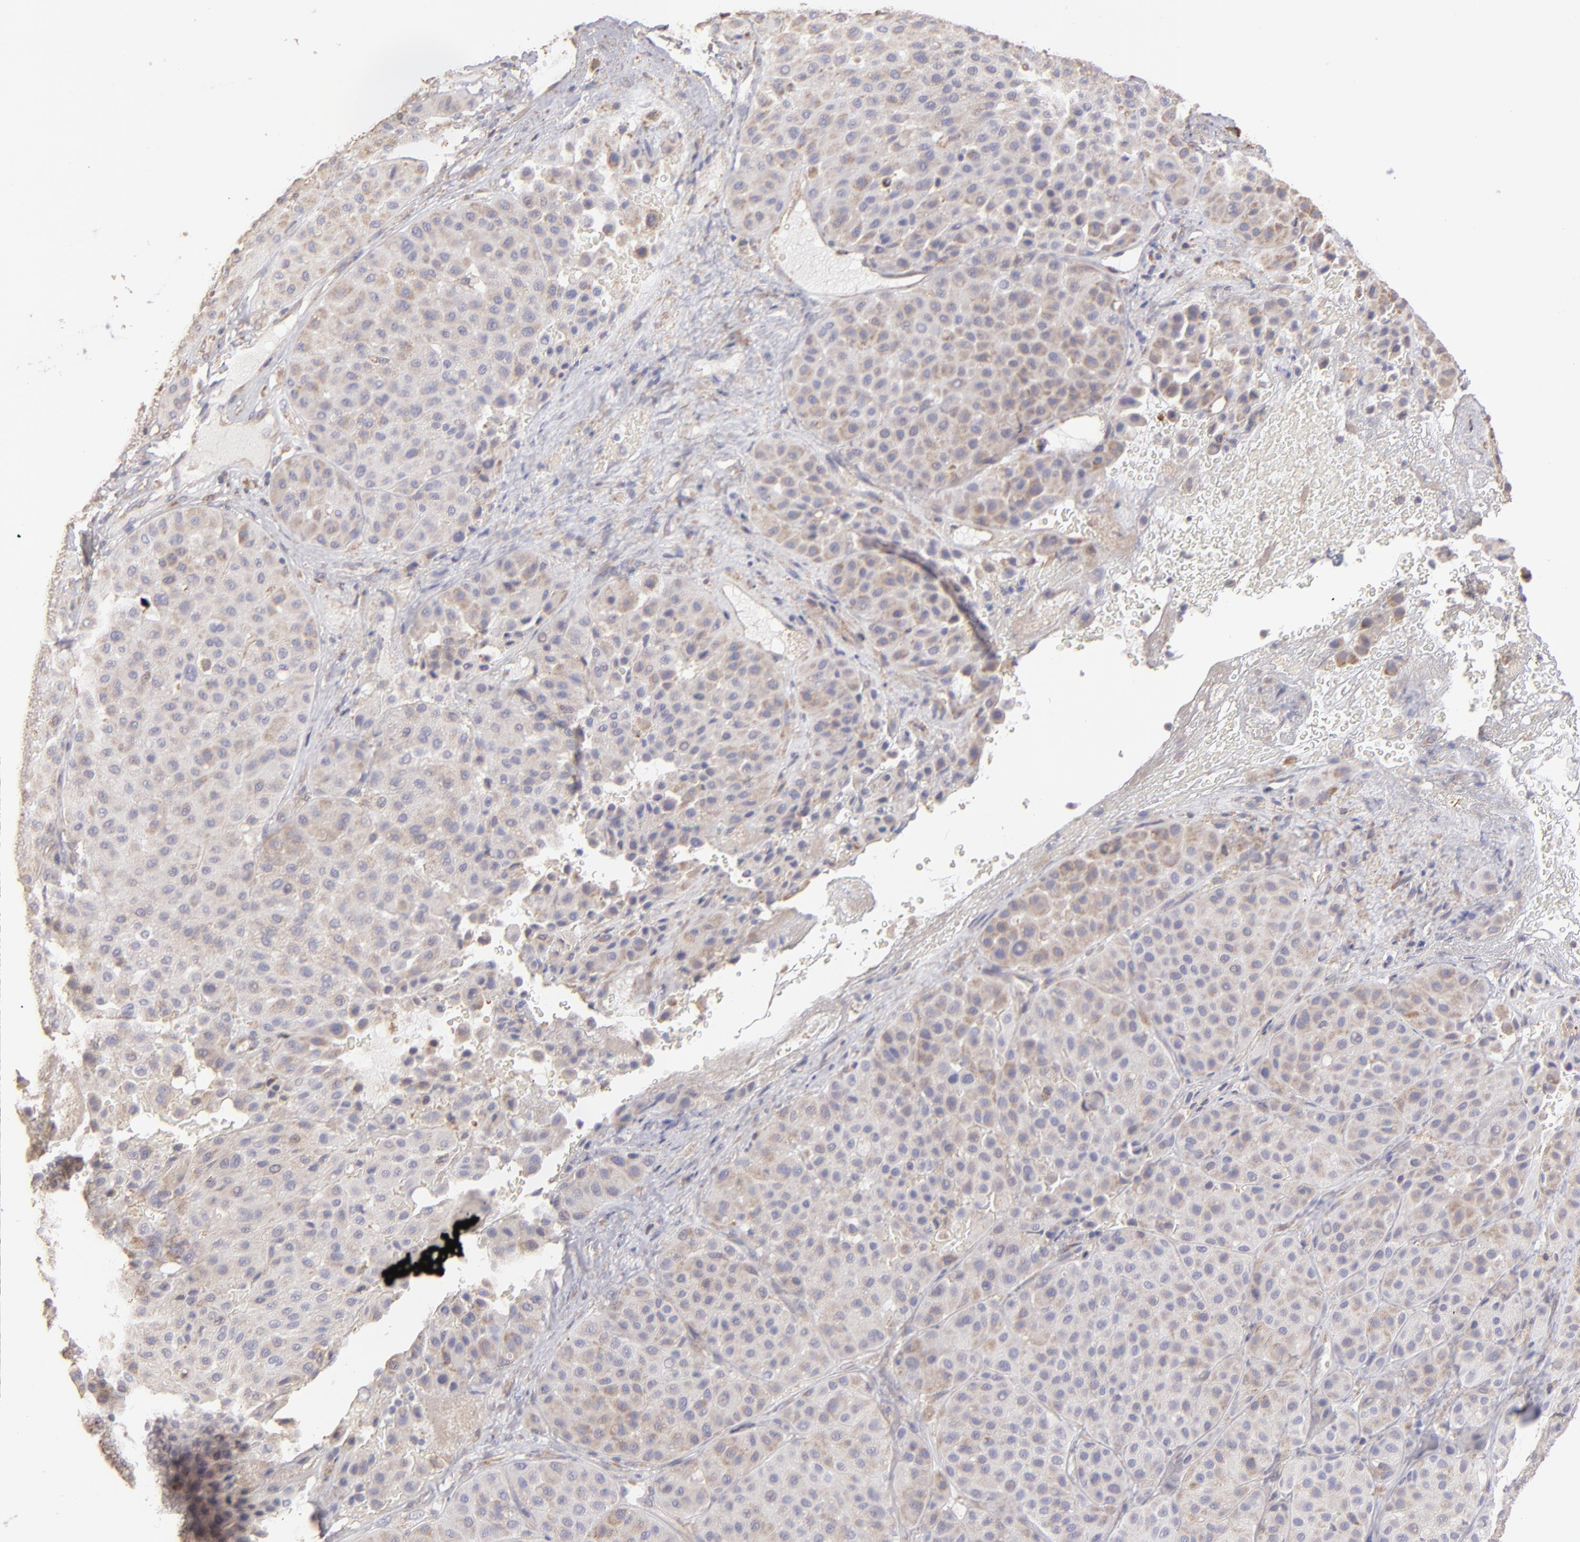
{"staining": {"intensity": "weak", "quantity": "25%-75%", "location": "cytoplasmic/membranous"}, "tissue": "melanoma", "cell_type": "Tumor cells", "image_type": "cancer", "snomed": [{"axis": "morphology", "description": "Normal tissue, NOS"}, {"axis": "morphology", "description": "Malignant melanoma, Metastatic site"}, {"axis": "topography", "description": "Skin"}], "caption": "The immunohistochemical stain shows weak cytoplasmic/membranous staining in tumor cells of malignant melanoma (metastatic site) tissue. (DAB IHC with brightfield microscopy, high magnification).", "gene": "CALR", "patient": {"sex": "male", "age": 41}}